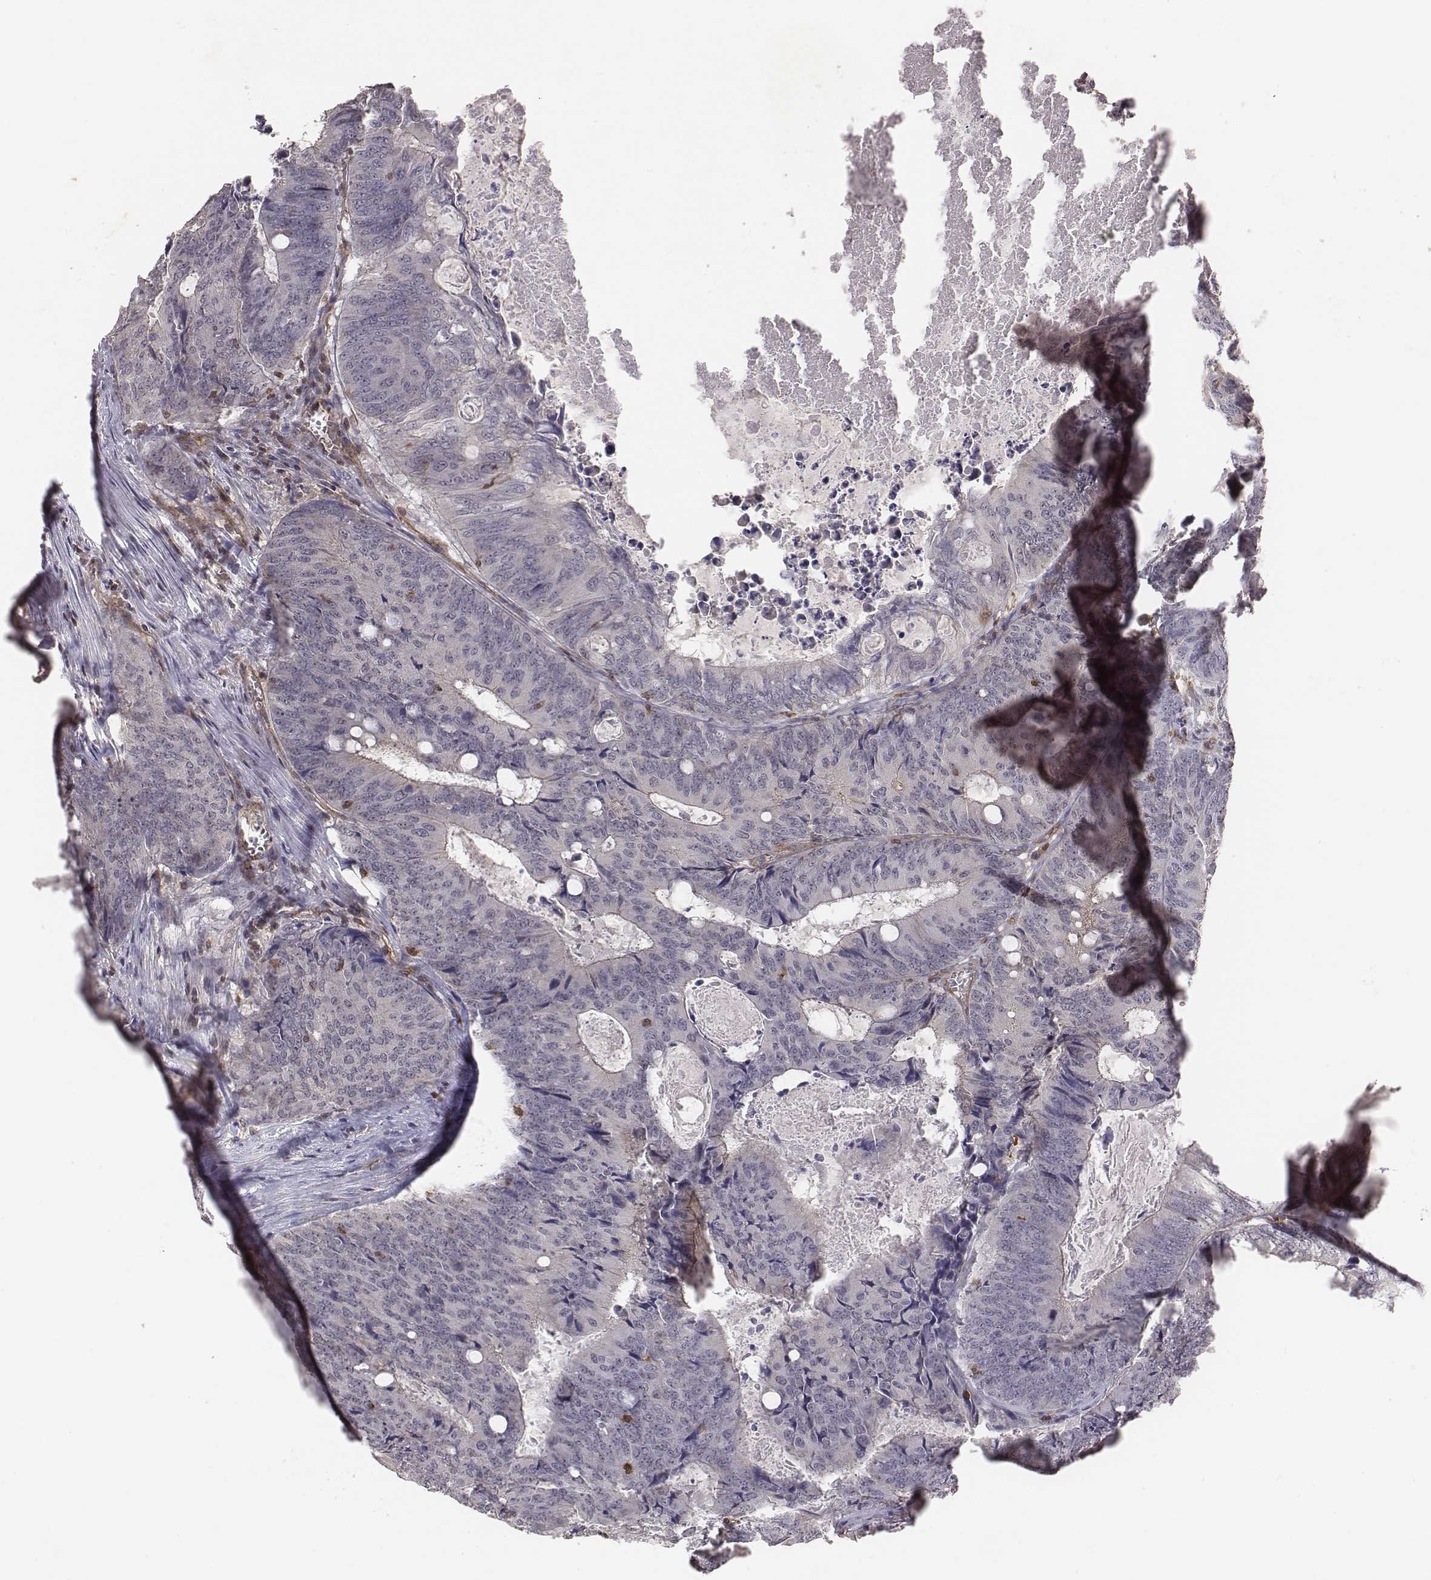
{"staining": {"intensity": "negative", "quantity": "none", "location": "none"}, "tissue": "colorectal cancer", "cell_type": "Tumor cells", "image_type": "cancer", "snomed": [{"axis": "morphology", "description": "Adenocarcinoma, NOS"}, {"axis": "topography", "description": "Colon"}], "caption": "Tumor cells show no significant staining in colorectal cancer (adenocarcinoma).", "gene": "PTPRG", "patient": {"sex": "male", "age": 67}}